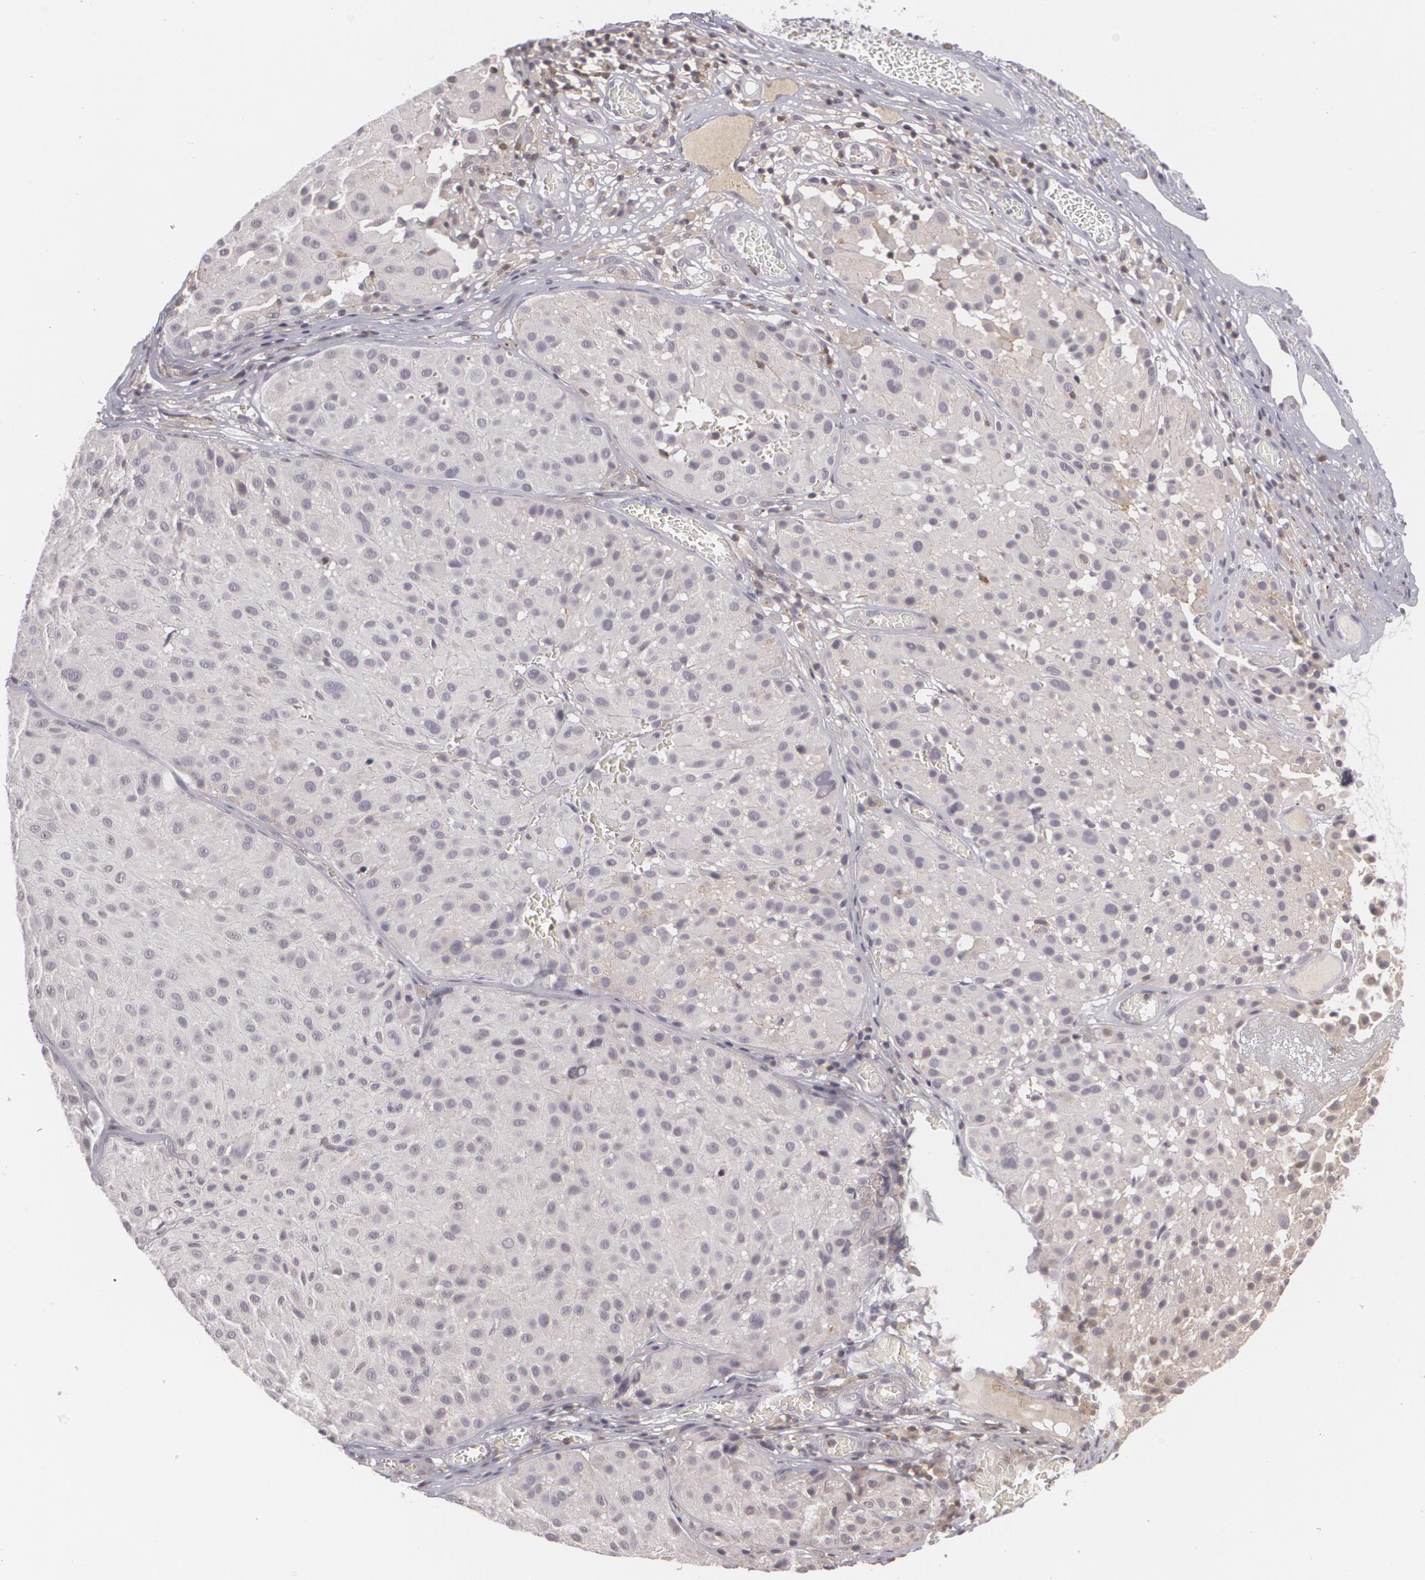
{"staining": {"intensity": "negative", "quantity": "none", "location": "none"}, "tissue": "melanoma", "cell_type": "Tumor cells", "image_type": "cancer", "snomed": [{"axis": "morphology", "description": "Malignant melanoma, NOS"}, {"axis": "topography", "description": "Skin"}], "caption": "There is no significant positivity in tumor cells of malignant melanoma. (Immunohistochemistry, brightfield microscopy, high magnification).", "gene": "BIN1", "patient": {"sex": "male", "age": 36}}